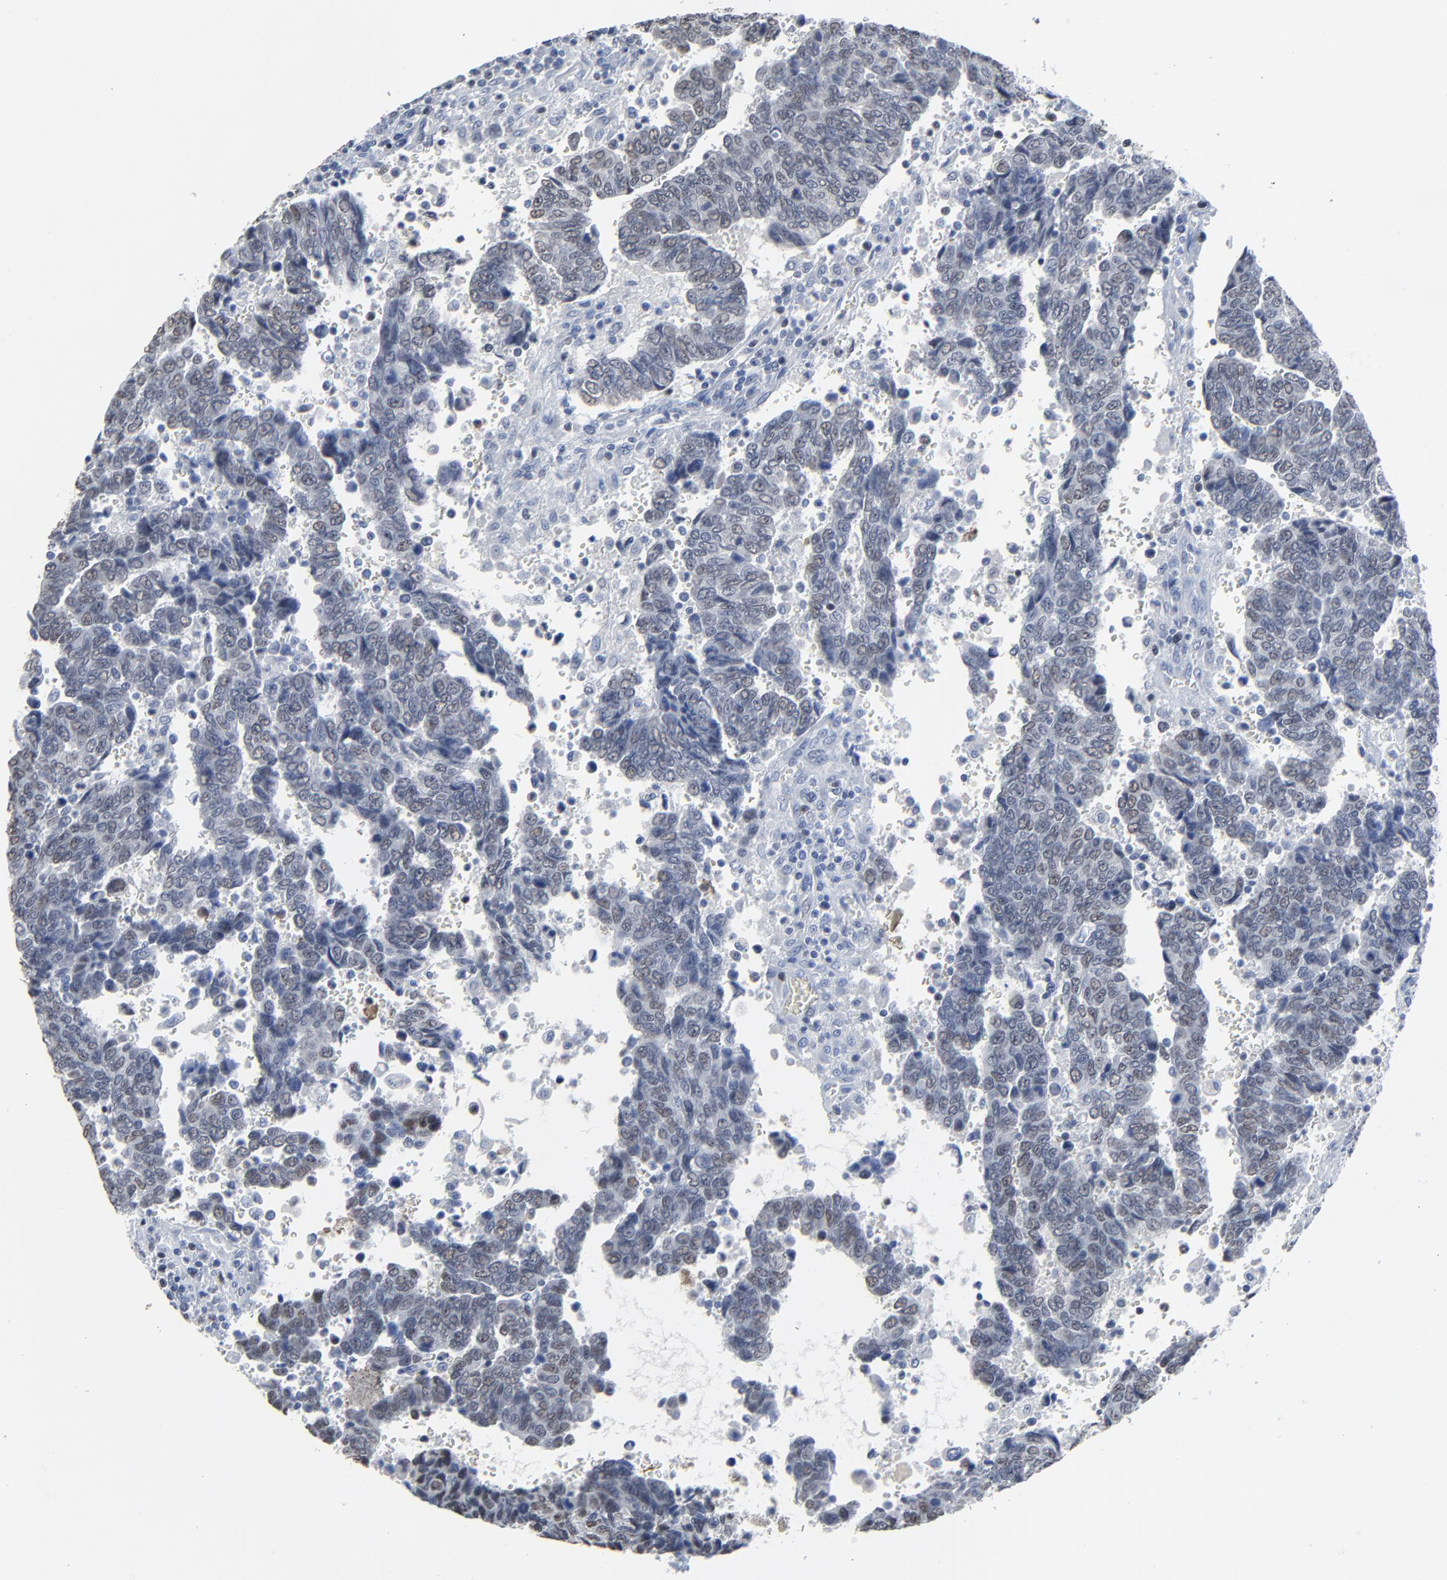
{"staining": {"intensity": "weak", "quantity": "25%-75%", "location": "nuclear"}, "tissue": "urothelial cancer", "cell_type": "Tumor cells", "image_type": "cancer", "snomed": [{"axis": "morphology", "description": "Urothelial carcinoma, High grade"}, {"axis": "topography", "description": "Urinary bladder"}], "caption": "High-grade urothelial carcinoma tissue exhibits weak nuclear positivity in approximately 25%-75% of tumor cells Nuclei are stained in blue.", "gene": "BIRC3", "patient": {"sex": "male", "age": 86}}